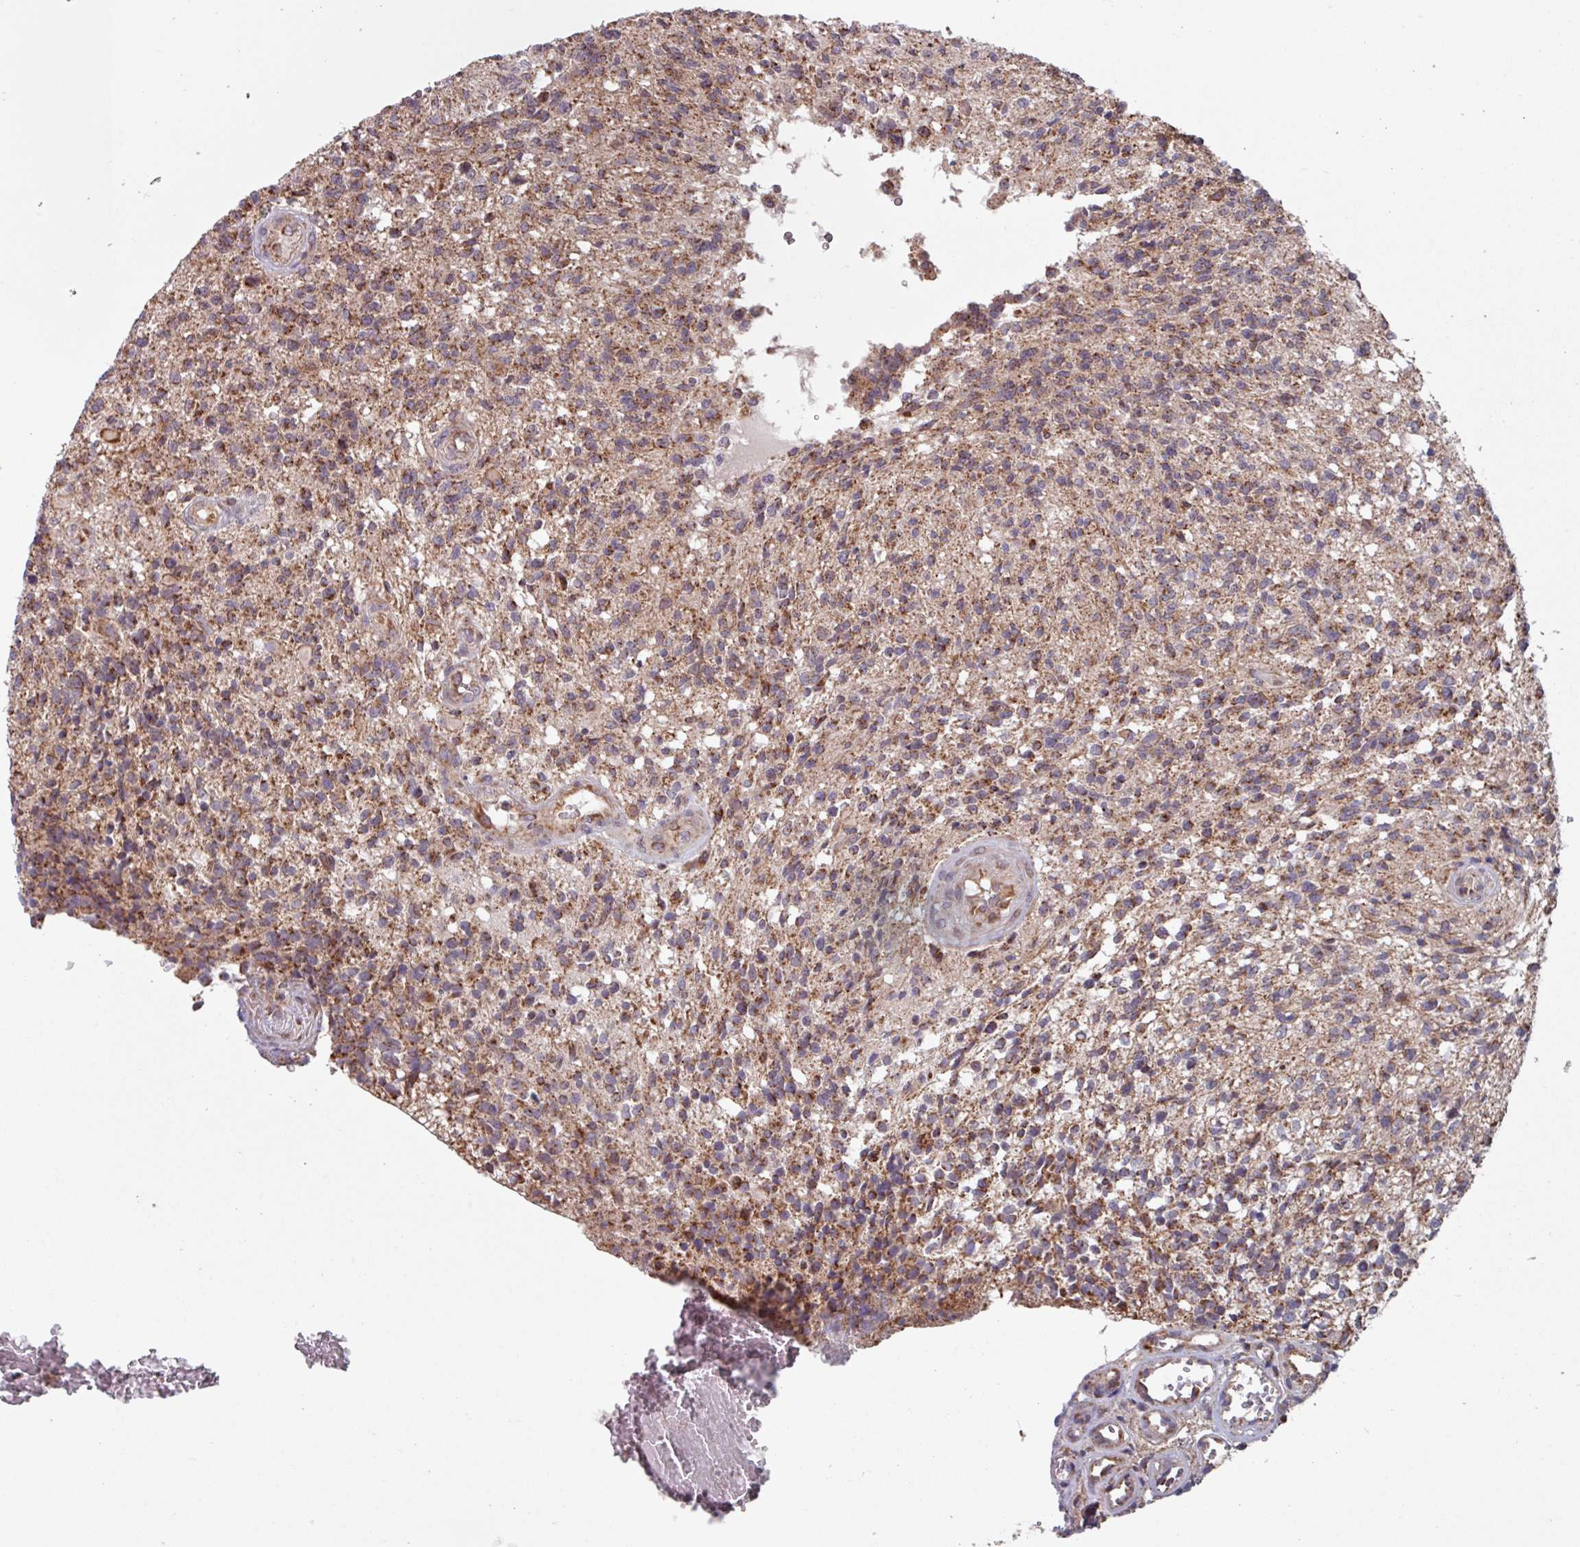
{"staining": {"intensity": "moderate", "quantity": ">75%", "location": "cytoplasmic/membranous"}, "tissue": "glioma", "cell_type": "Tumor cells", "image_type": "cancer", "snomed": [{"axis": "morphology", "description": "Glioma, malignant, High grade"}, {"axis": "topography", "description": "Brain"}], "caption": "Immunohistochemistry (IHC) of human malignant high-grade glioma displays medium levels of moderate cytoplasmic/membranous staining in about >75% of tumor cells.", "gene": "COX7C", "patient": {"sex": "male", "age": 56}}